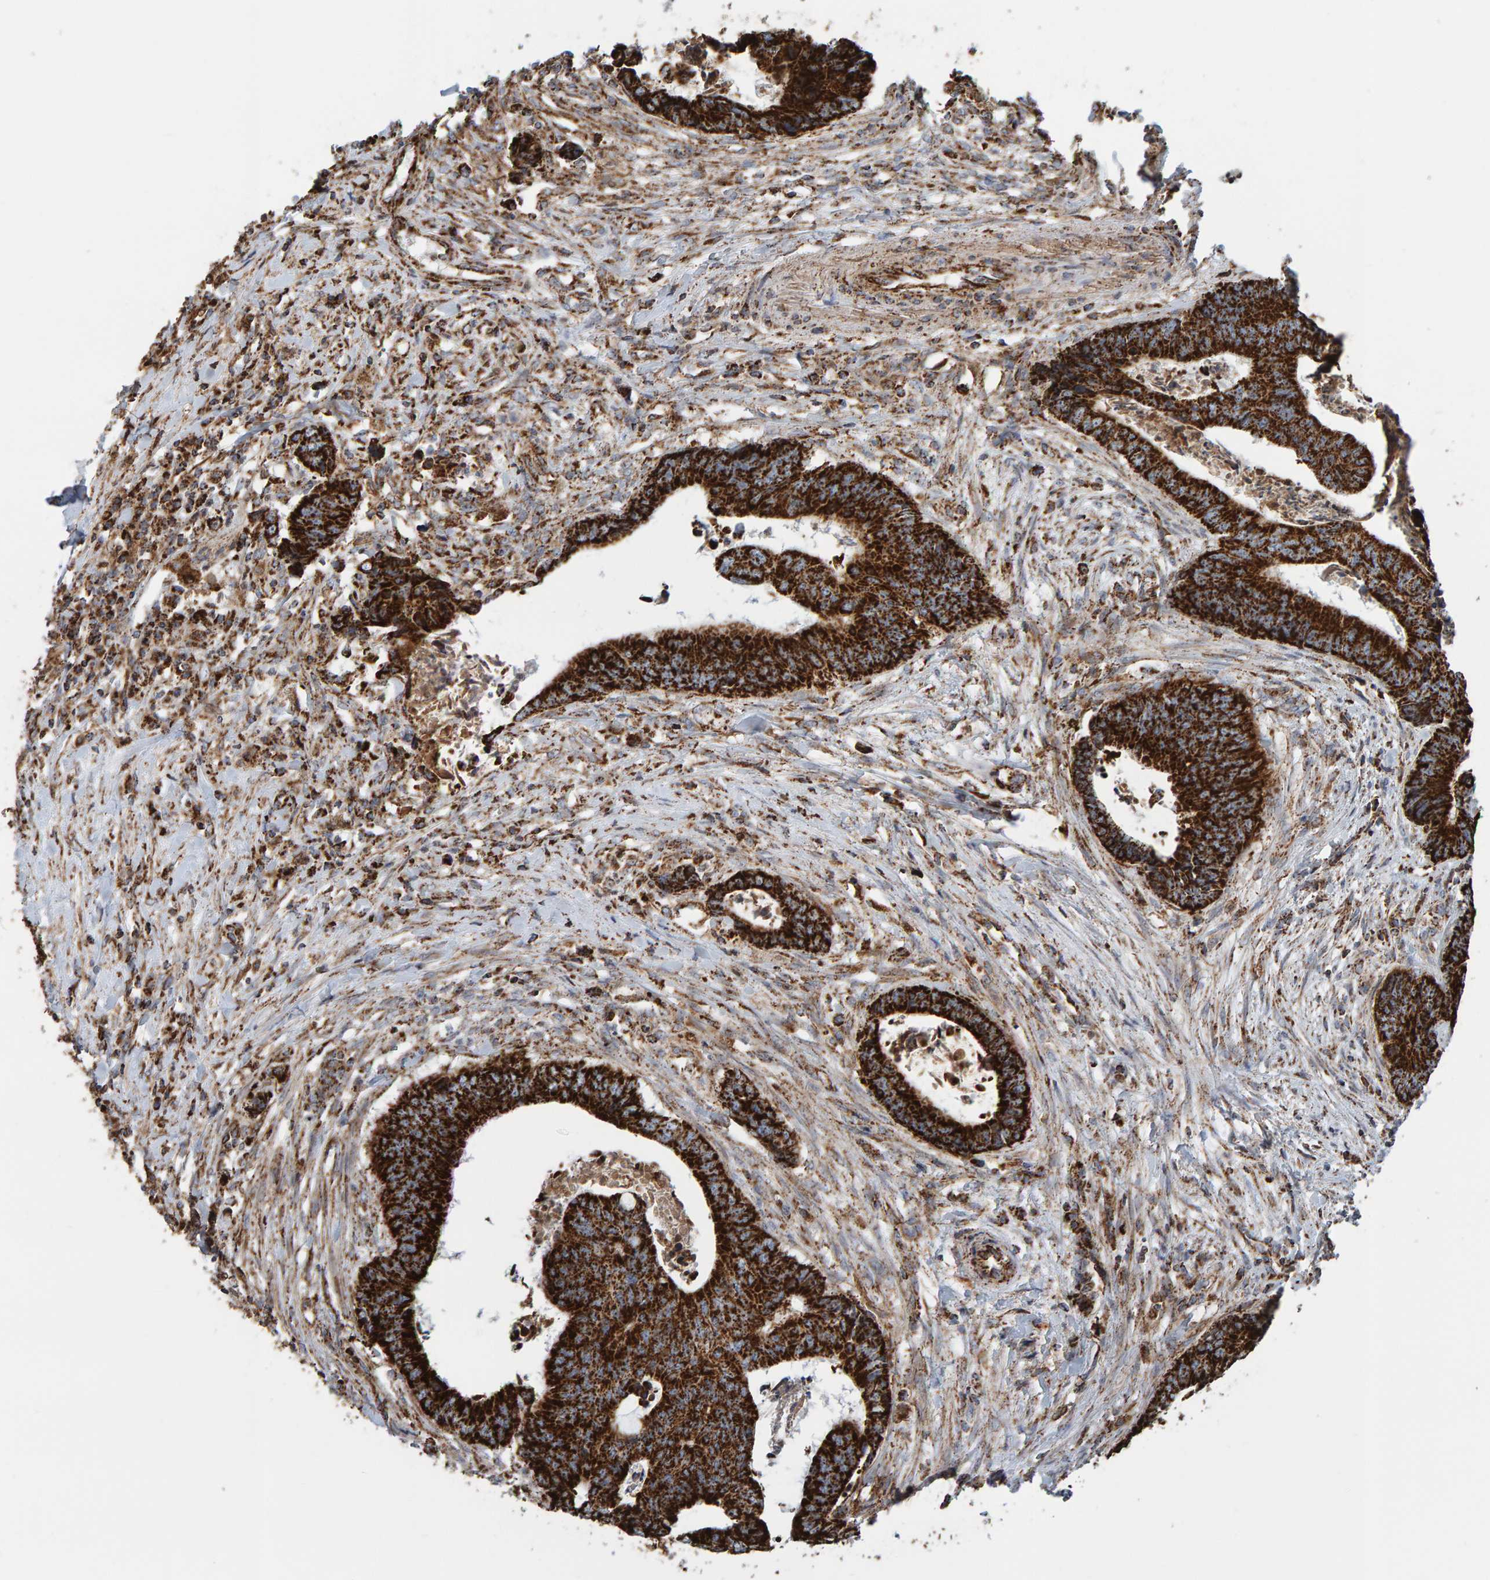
{"staining": {"intensity": "strong", "quantity": ">75%", "location": "cytoplasmic/membranous"}, "tissue": "colorectal cancer", "cell_type": "Tumor cells", "image_type": "cancer", "snomed": [{"axis": "morphology", "description": "Adenocarcinoma, NOS"}, {"axis": "topography", "description": "Rectum"}], "caption": "Immunohistochemical staining of colorectal adenocarcinoma reveals high levels of strong cytoplasmic/membranous staining in about >75% of tumor cells. Using DAB (brown) and hematoxylin (blue) stains, captured at high magnification using brightfield microscopy.", "gene": "MRPL45", "patient": {"sex": "male", "age": 84}}